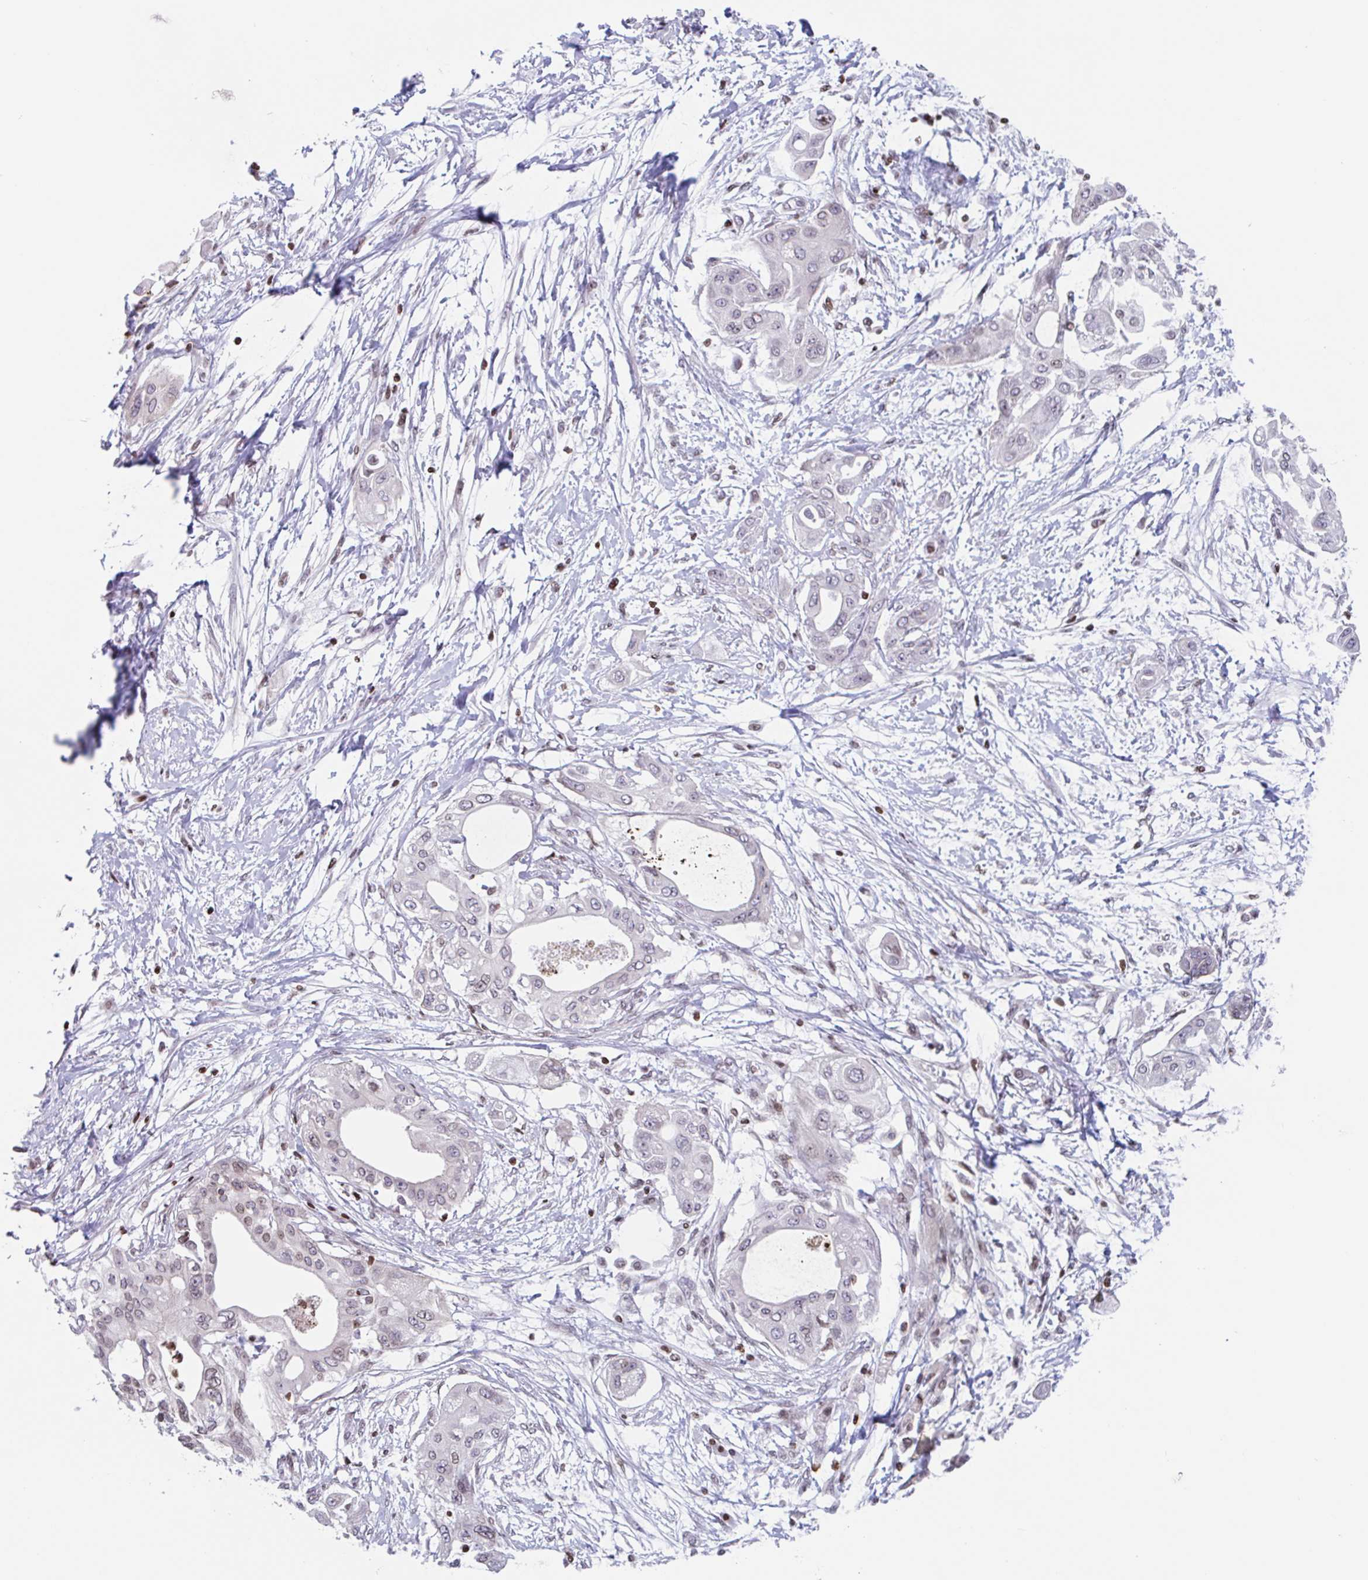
{"staining": {"intensity": "weak", "quantity": "25%-75%", "location": "nuclear"}, "tissue": "pancreatic cancer", "cell_type": "Tumor cells", "image_type": "cancer", "snomed": [{"axis": "morphology", "description": "Adenocarcinoma, NOS"}, {"axis": "topography", "description": "Pancreas"}], "caption": "IHC of human adenocarcinoma (pancreatic) demonstrates low levels of weak nuclear staining in approximately 25%-75% of tumor cells. The protein of interest is stained brown, and the nuclei are stained in blue (DAB IHC with brightfield microscopy, high magnification).", "gene": "NOL6", "patient": {"sex": "male", "age": 68}}